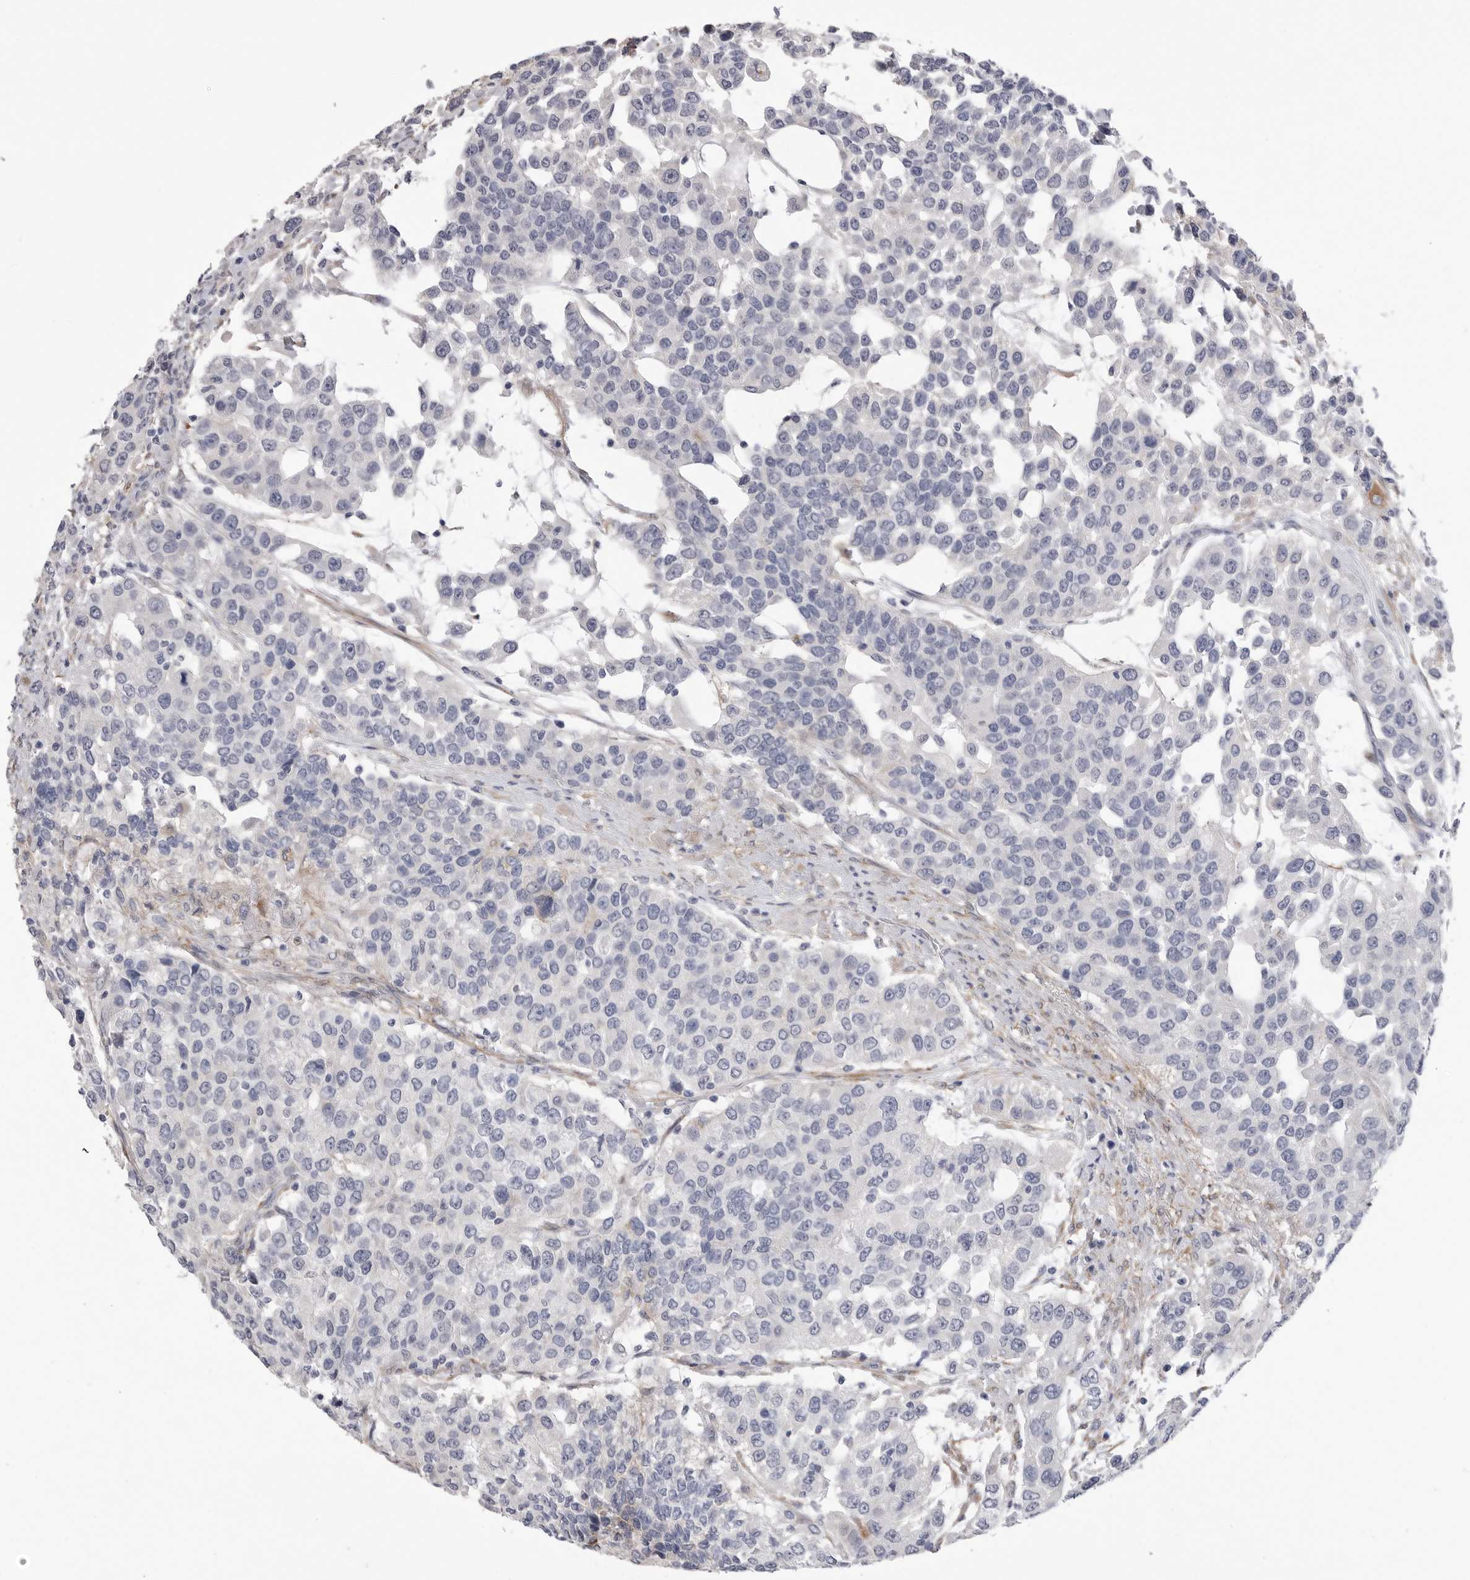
{"staining": {"intensity": "negative", "quantity": "none", "location": "none"}, "tissue": "urothelial cancer", "cell_type": "Tumor cells", "image_type": "cancer", "snomed": [{"axis": "morphology", "description": "Urothelial carcinoma, High grade"}, {"axis": "topography", "description": "Urinary bladder"}], "caption": "There is no significant staining in tumor cells of urothelial carcinoma (high-grade).", "gene": "AKAP12", "patient": {"sex": "female", "age": 80}}